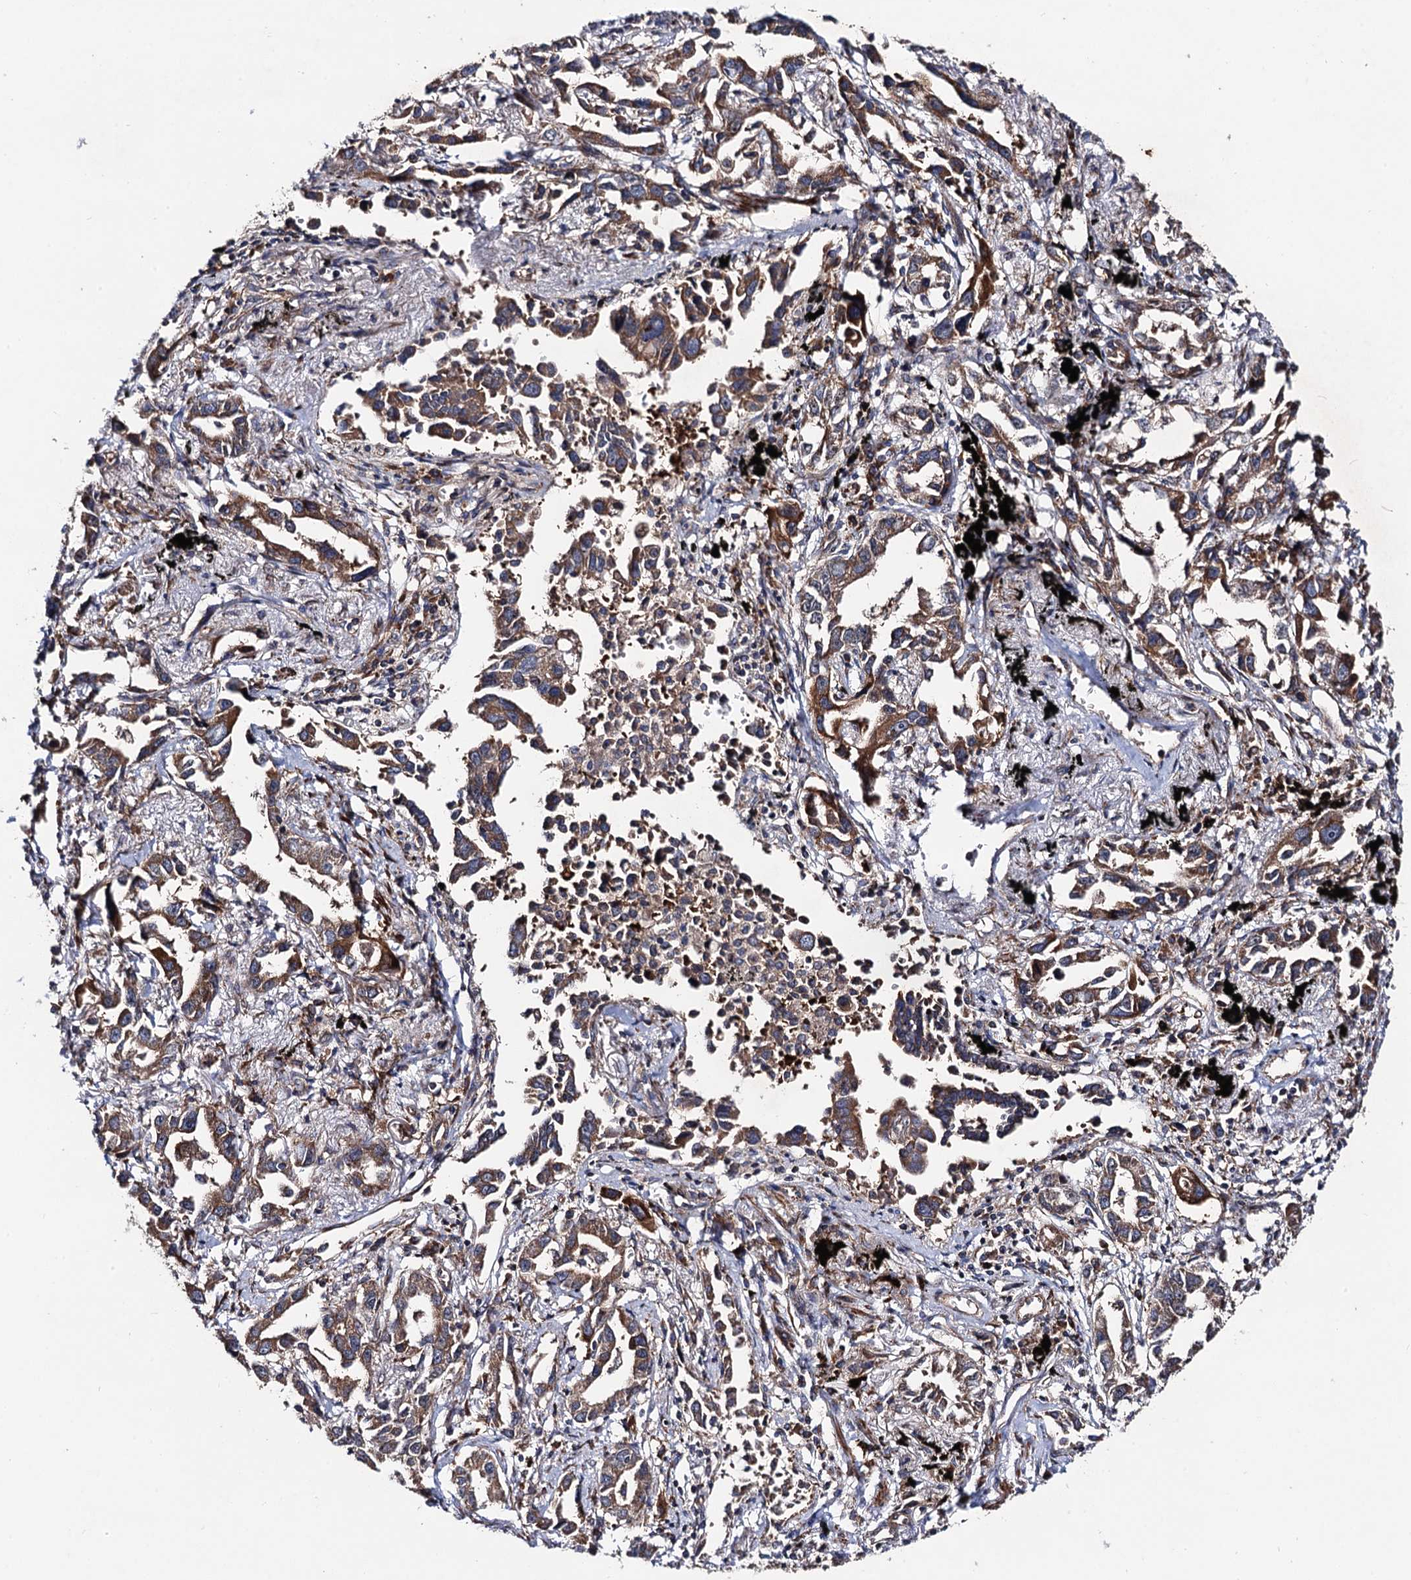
{"staining": {"intensity": "moderate", "quantity": ">75%", "location": "cytoplasmic/membranous"}, "tissue": "lung cancer", "cell_type": "Tumor cells", "image_type": "cancer", "snomed": [{"axis": "morphology", "description": "Adenocarcinoma, NOS"}, {"axis": "topography", "description": "Lung"}], "caption": "There is medium levels of moderate cytoplasmic/membranous staining in tumor cells of adenocarcinoma (lung), as demonstrated by immunohistochemical staining (brown color).", "gene": "DYDC1", "patient": {"sex": "male", "age": 67}}